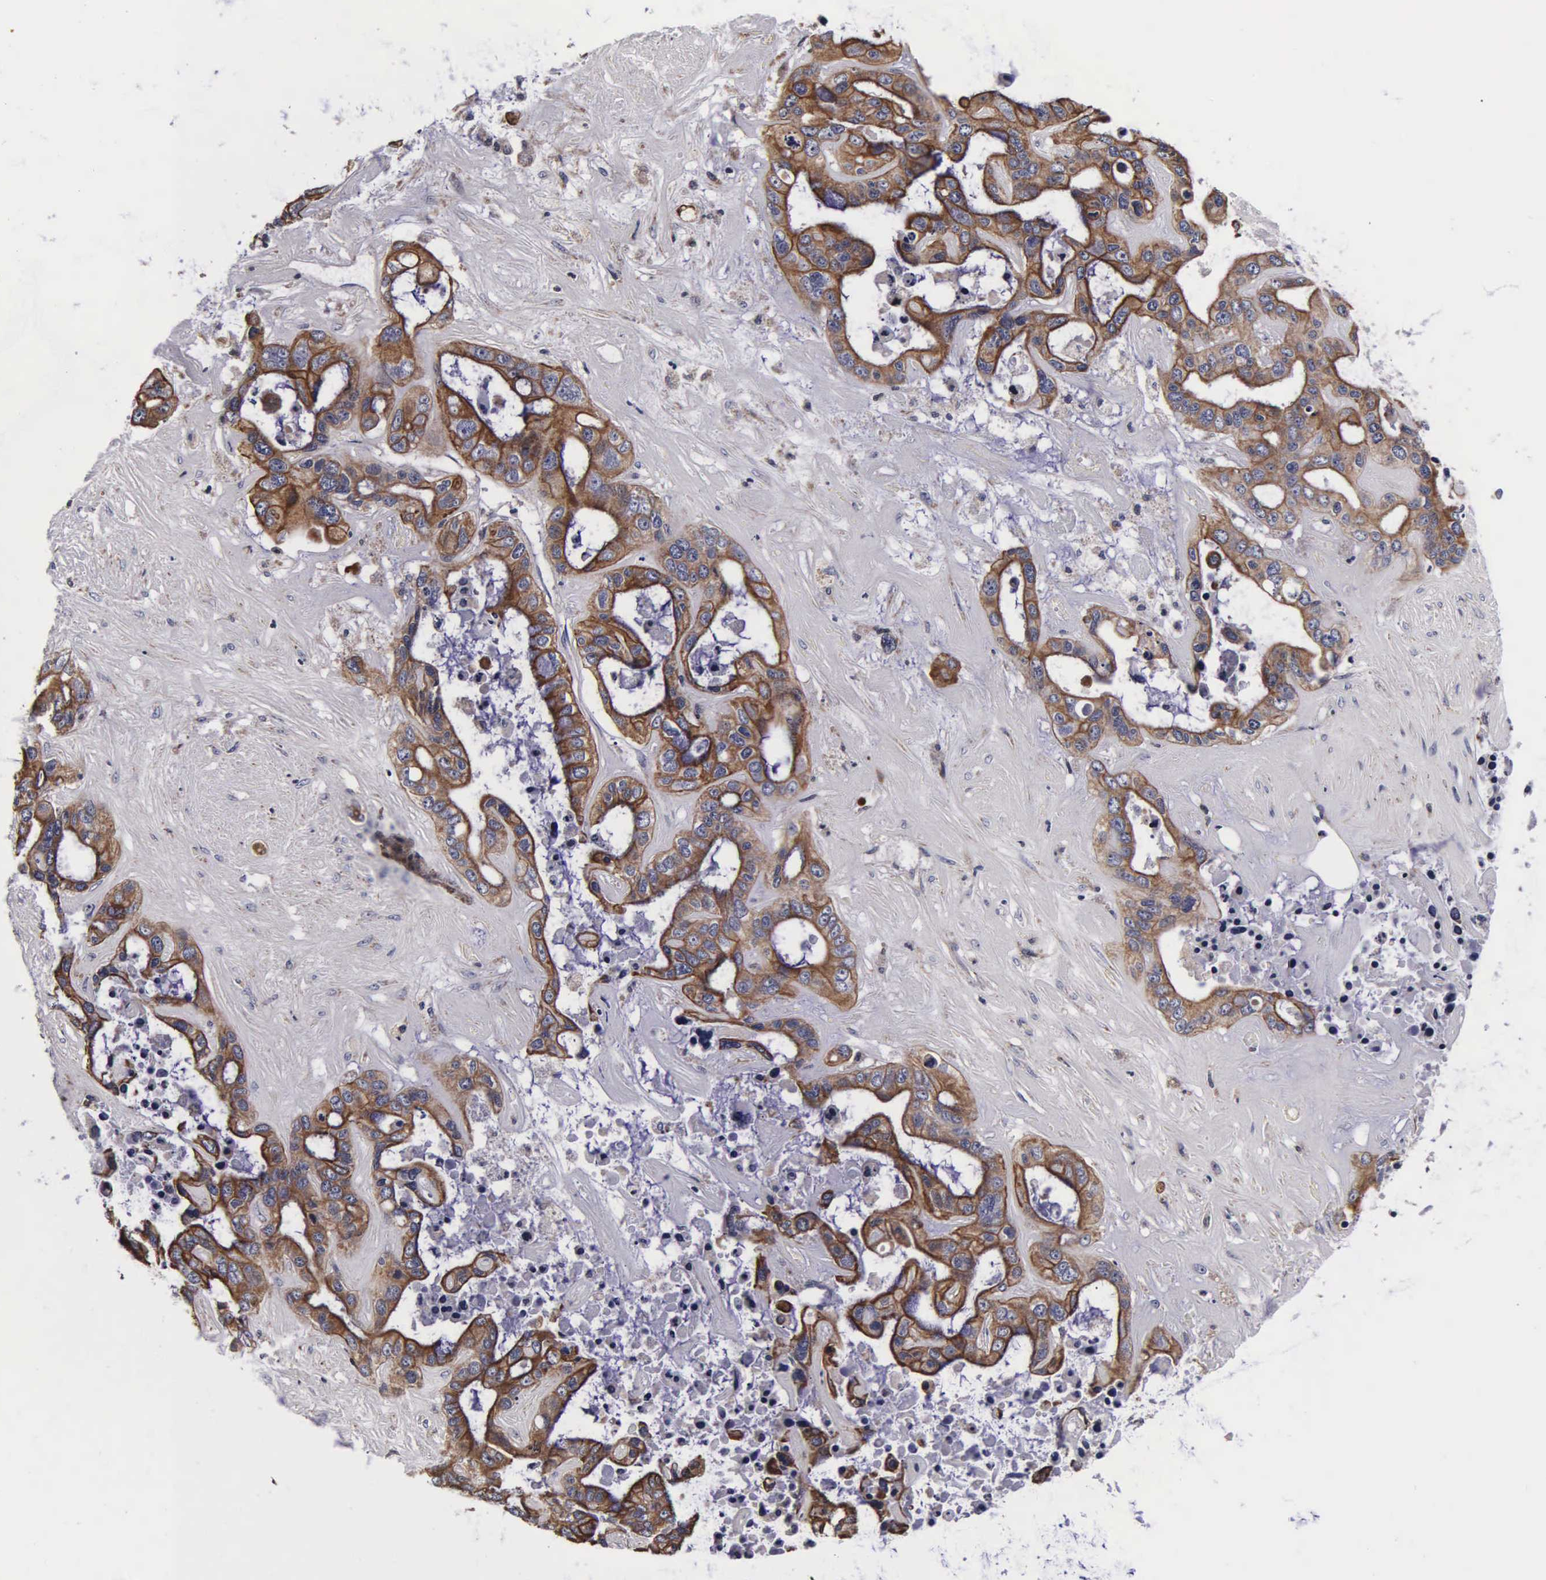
{"staining": {"intensity": "moderate", "quantity": ">75%", "location": "cytoplasmic/membranous"}, "tissue": "liver cancer", "cell_type": "Tumor cells", "image_type": "cancer", "snomed": [{"axis": "morphology", "description": "Cholangiocarcinoma"}, {"axis": "topography", "description": "Liver"}], "caption": "Immunohistochemistry image of liver cancer stained for a protein (brown), which exhibits medium levels of moderate cytoplasmic/membranous positivity in about >75% of tumor cells.", "gene": "PSMA3", "patient": {"sex": "female", "age": 65}}